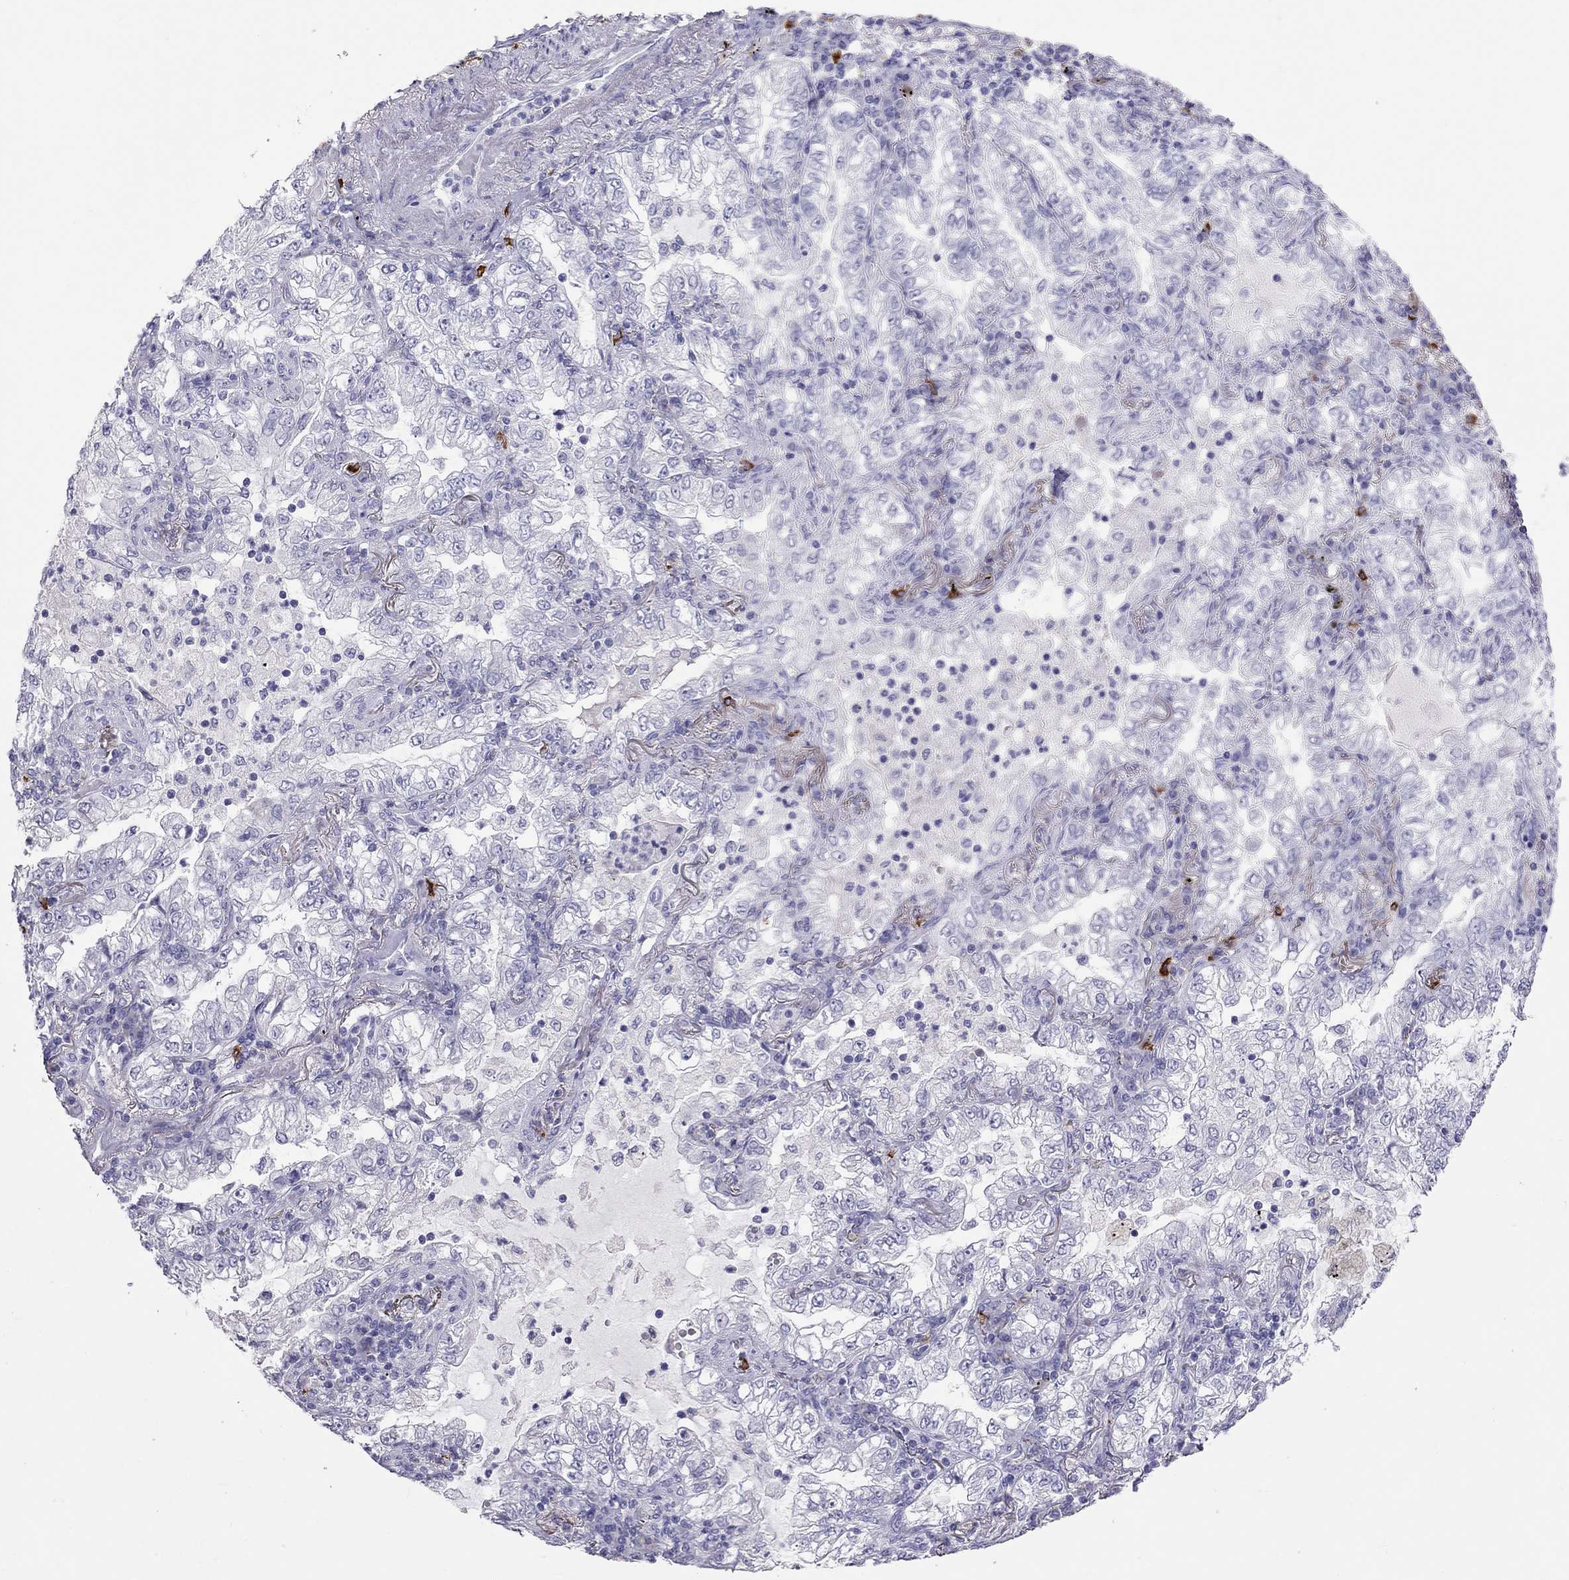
{"staining": {"intensity": "negative", "quantity": "none", "location": "none"}, "tissue": "lung cancer", "cell_type": "Tumor cells", "image_type": "cancer", "snomed": [{"axis": "morphology", "description": "Adenocarcinoma, NOS"}, {"axis": "topography", "description": "Lung"}], "caption": "DAB immunohistochemical staining of human adenocarcinoma (lung) shows no significant staining in tumor cells.", "gene": "IL17REL", "patient": {"sex": "female", "age": 73}}